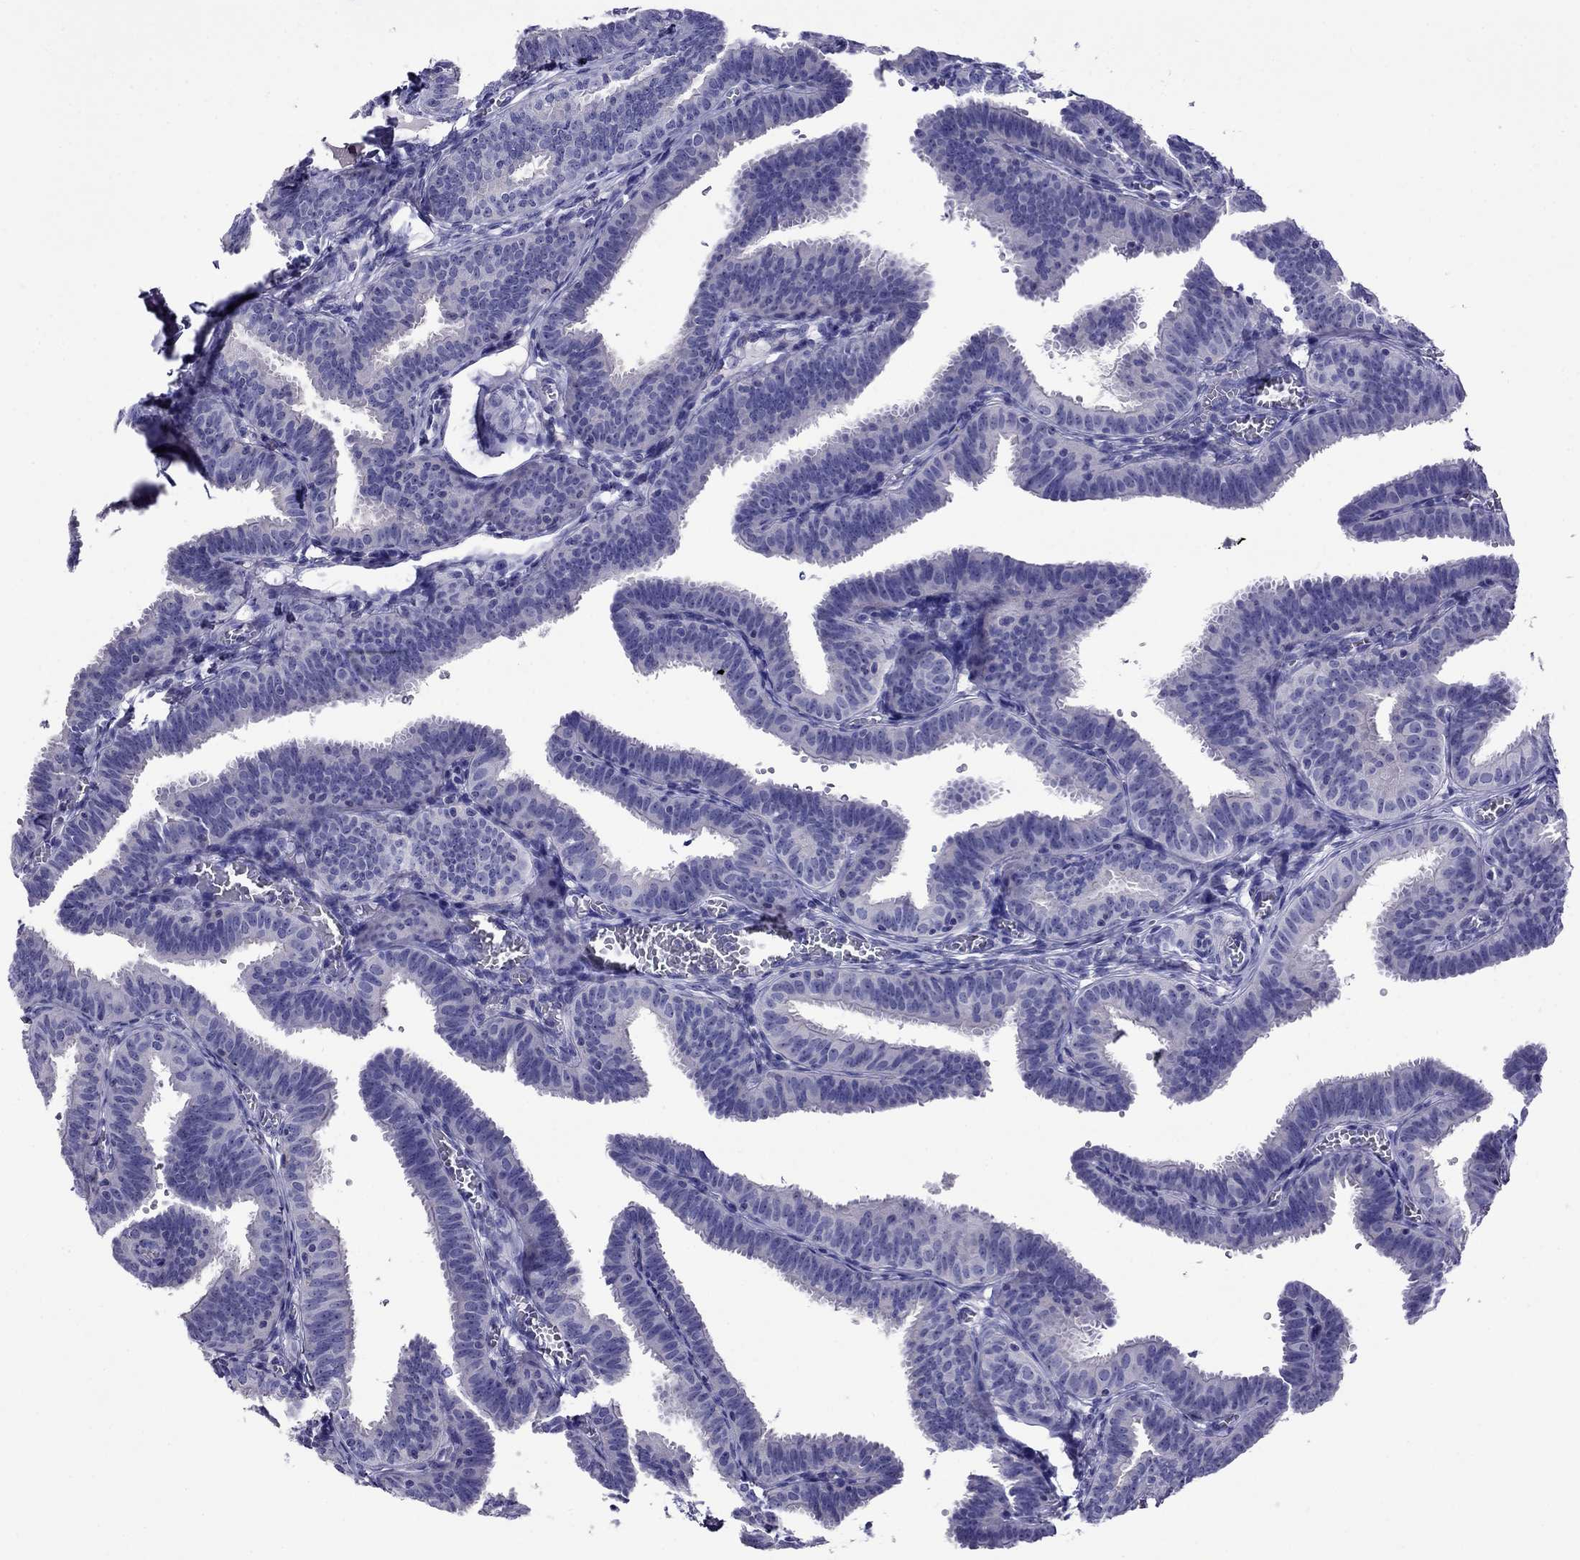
{"staining": {"intensity": "negative", "quantity": "none", "location": "none"}, "tissue": "fallopian tube", "cell_type": "Glandular cells", "image_type": "normal", "snomed": [{"axis": "morphology", "description": "Normal tissue, NOS"}, {"axis": "topography", "description": "Fallopian tube"}], "caption": "Immunohistochemical staining of benign human fallopian tube shows no significant staining in glandular cells.", "gene": "SCG2", "patient": {"sex": "female", "age": 25}}